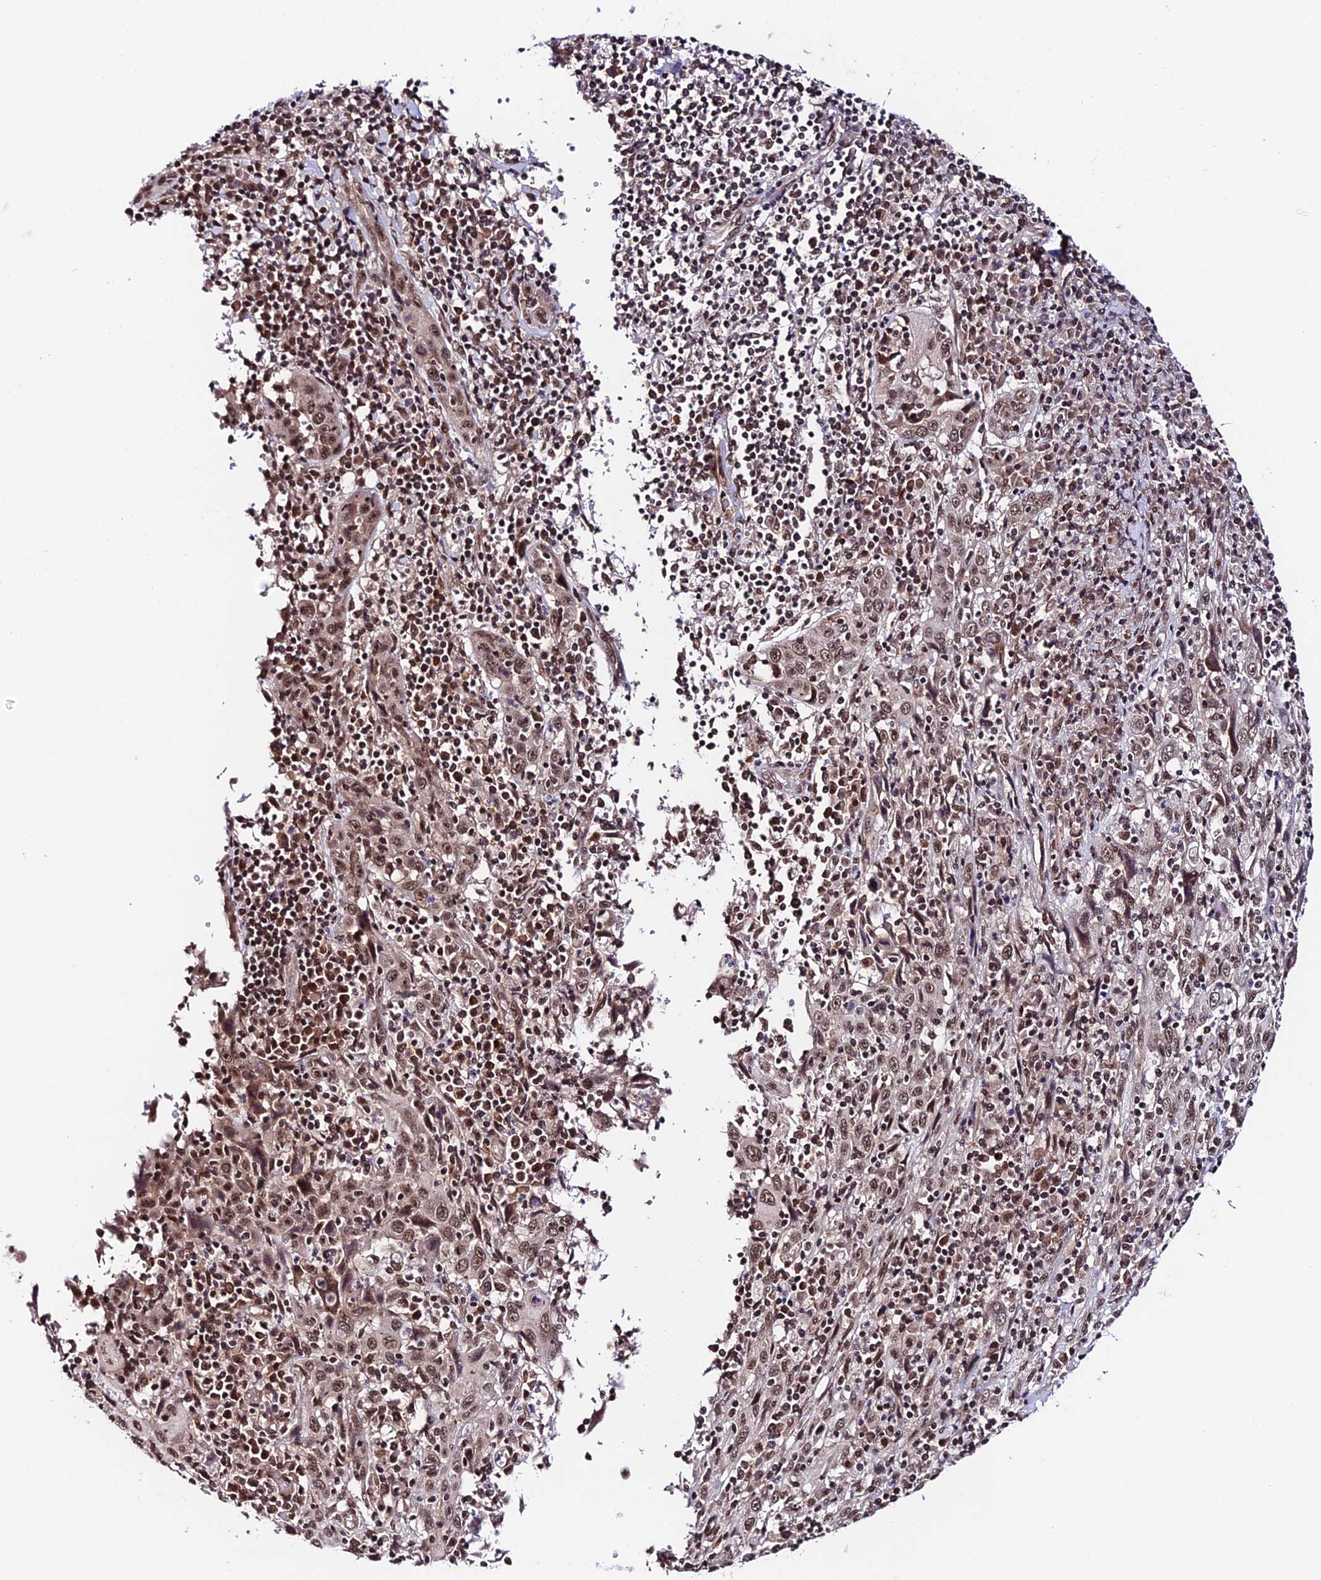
{"staining": {"intensity": "moderate", "quantity": ">75%", "location": "nuclear"}, "tissue": "cervical cancer", "cell_type": "Tumor cells", "image_type": "cancer", "snomed": [{"axis": "morphology", "description": "Squamous cell carcinoma, NOS"}, {"axis": "topography", "description": "Cervix"}], "caption": "Protein staining of cervical cancer (squamous cell carcinoma) tissue shows moderate nuclear staining in about >75% of tumor cells.", "gene": "RBM42", "patient": {"sex": "female", "age": 46}}